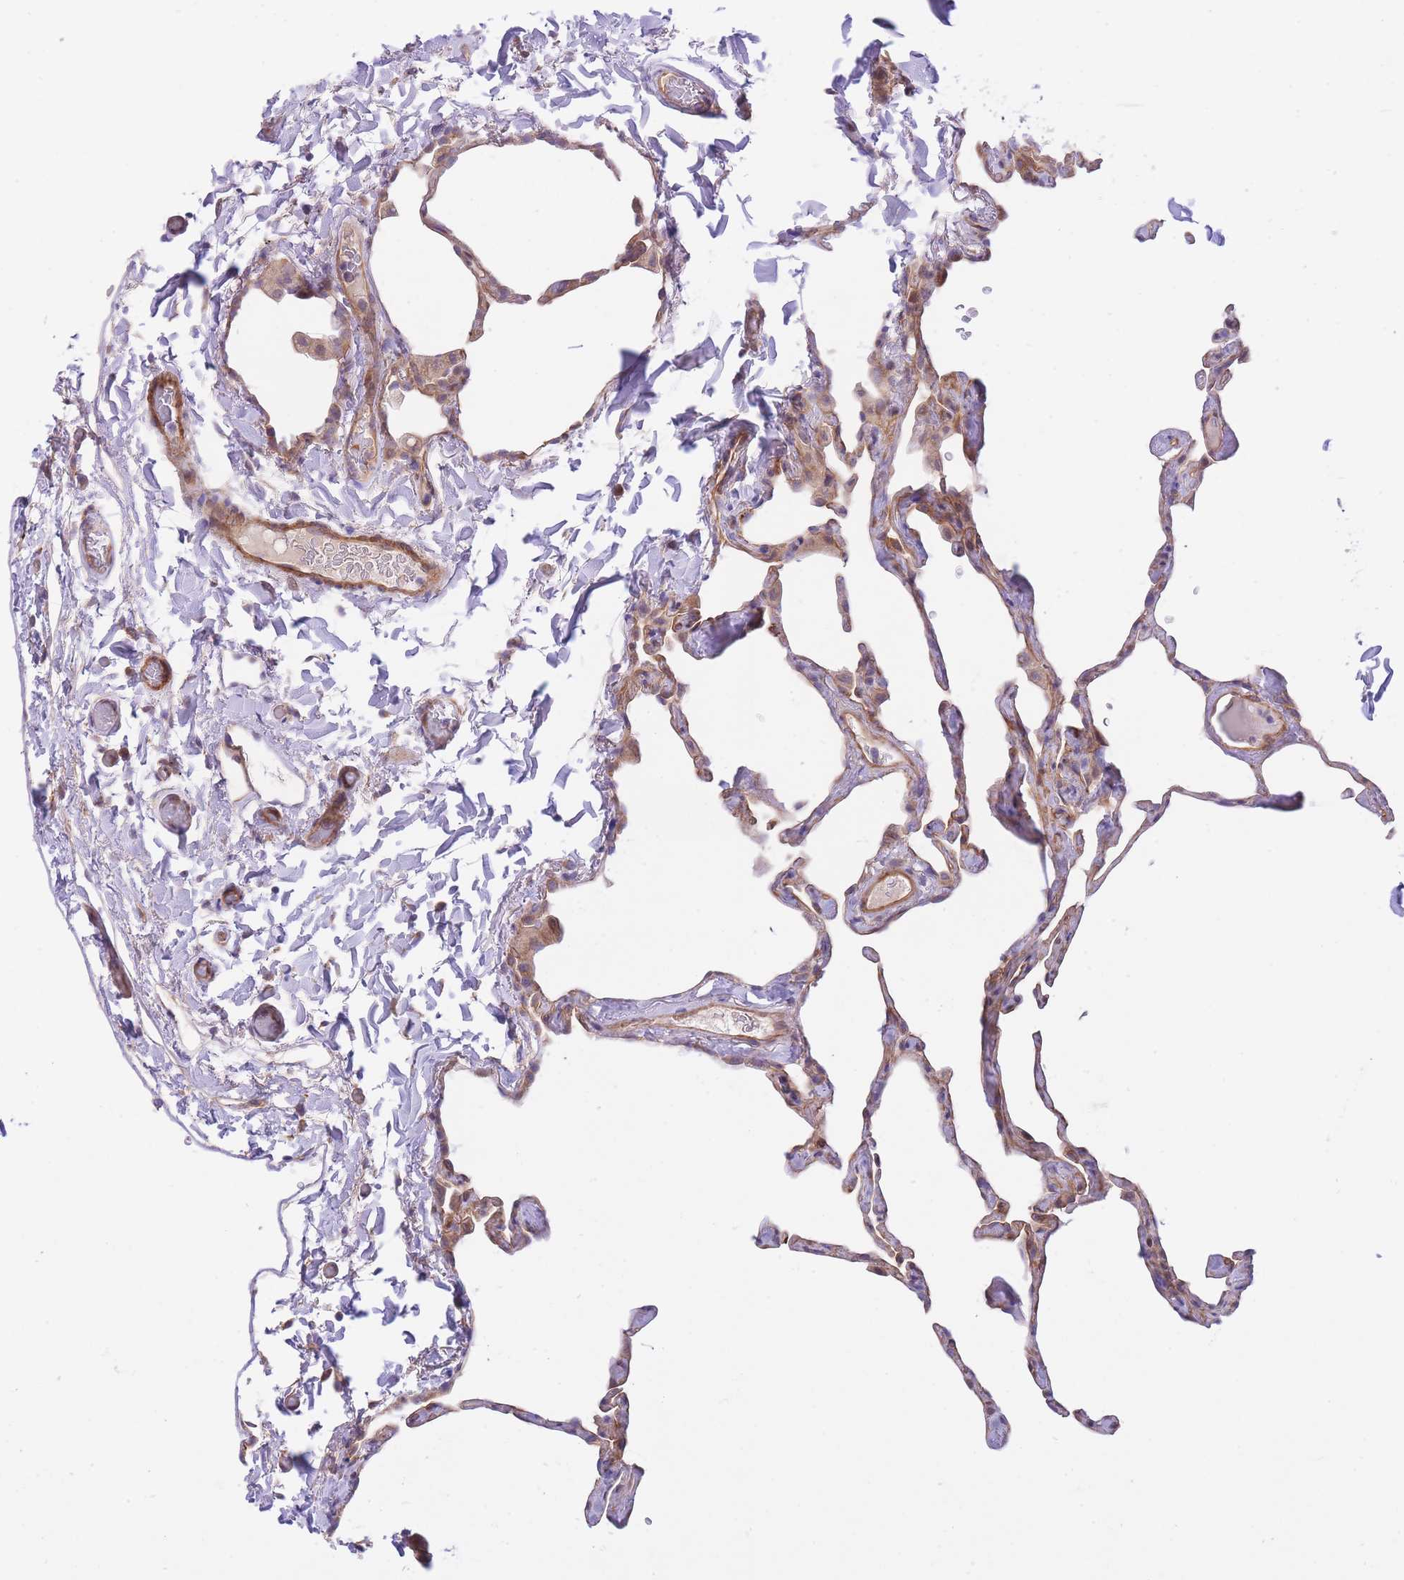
{"staining": {"intensity": "moderate", "quantity": "<25%", "location": "cytoplasmic/membranous"}, "tissue": "lung", "cell_type": "Alveolar cells", "image_type": "normal", "snomed": [{"axis": "morphology", "description": "Normal tissue, NOS"}, {"axis": "topography", "description": "Lung"}], "caption": "IHC (DAB) staining of benign human lung displays moderate cytoplasmic/membranous protein positivity in about <25% of alveolar cells. The protein of interest is shown in brown color, while the nuclei are stained blue.", "gene": "CHAC1", "patient": {"sex": "male", "age": 65}}